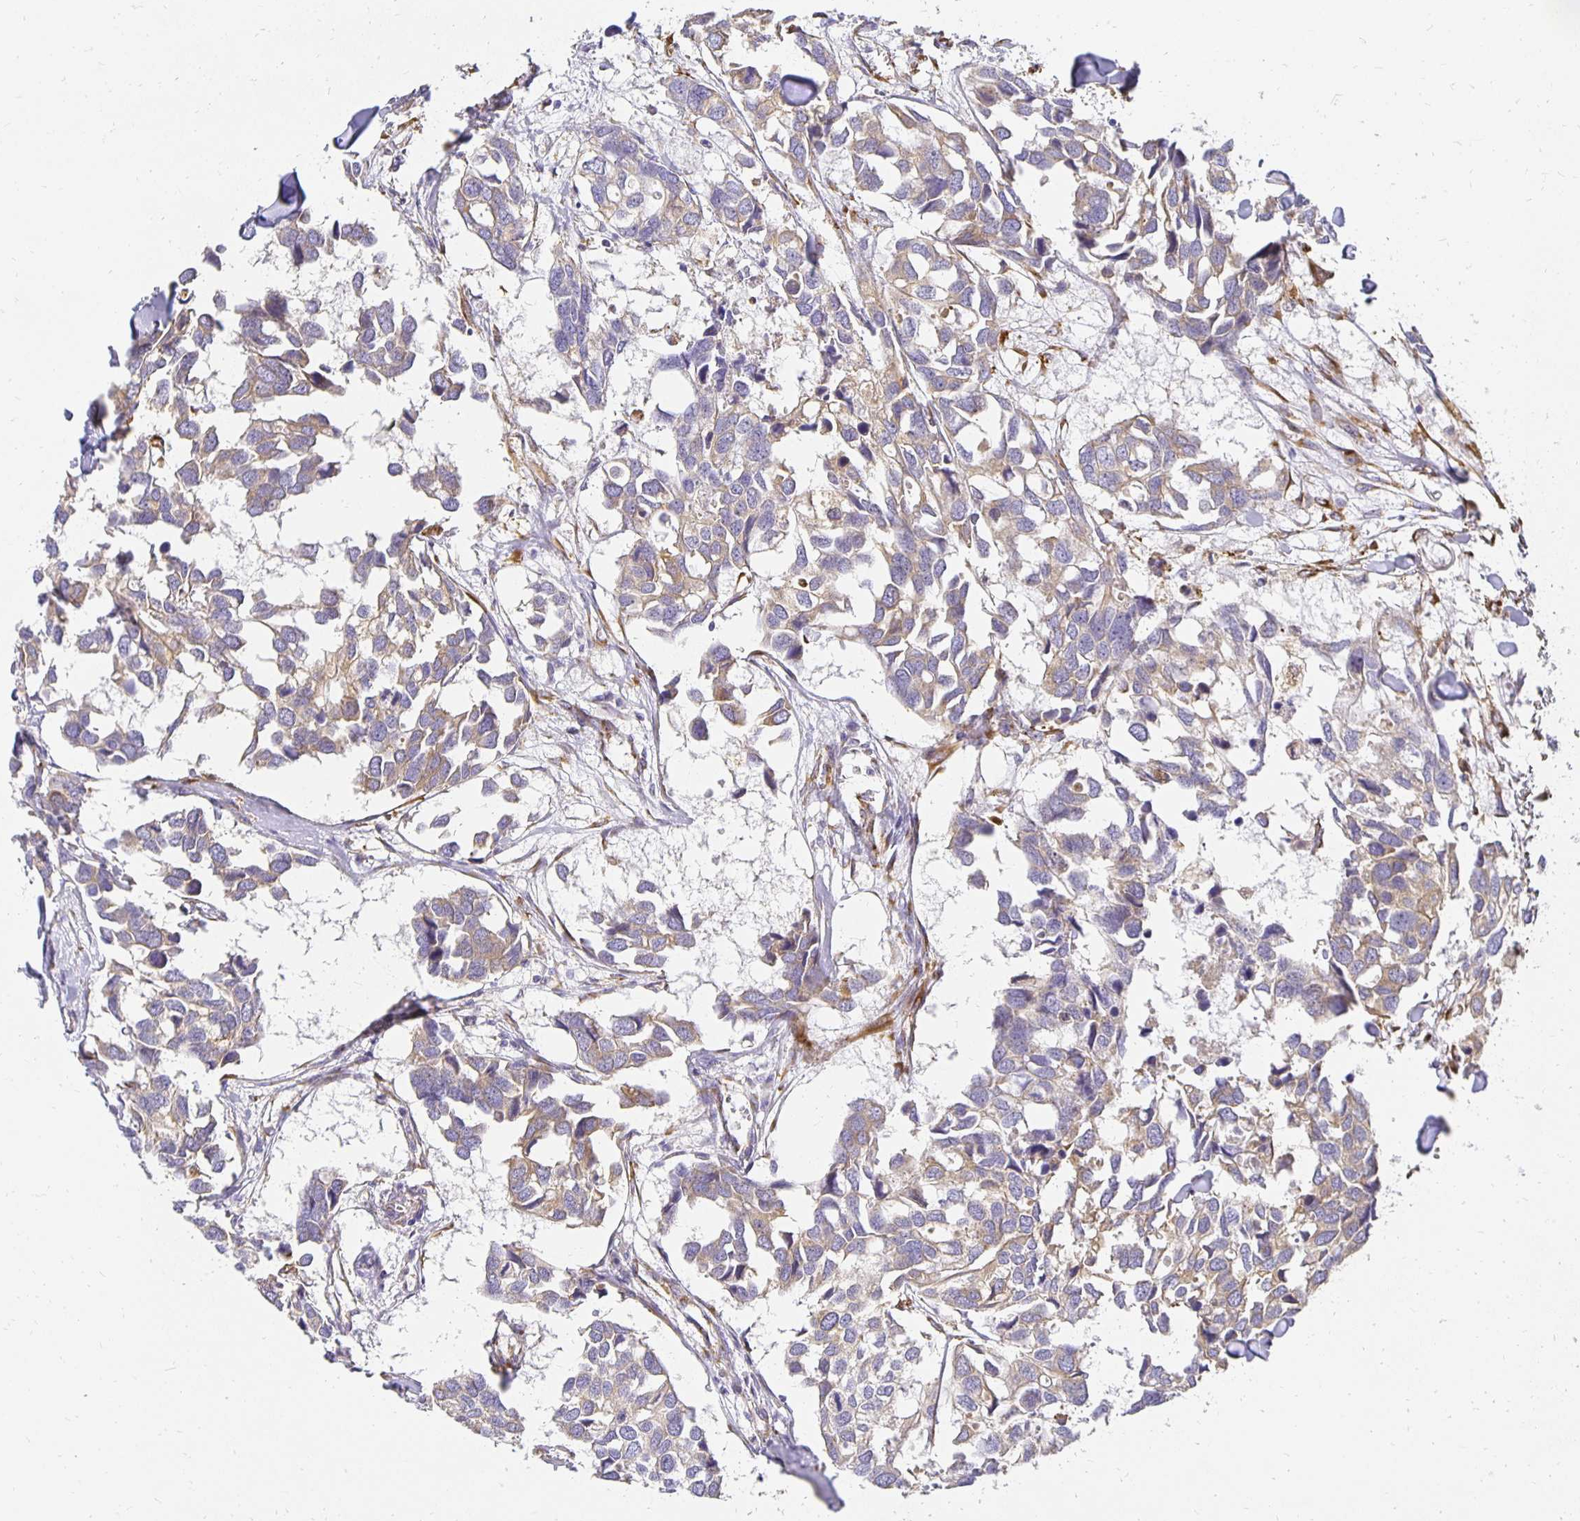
{"staining": {"intensity": "weak", "quantity": "25%-75%", "location": "cytoplasmic/membranous"}, "tissue": "breast cancer", "cell_type": "Tumor cells", "image_type": "cancer", "snomed": [{"axis": "morphology", "description": "Duct carcinoma"}, {"axis": "topography", "description": "Breast"}], "caption": "Protein staining displays weak cytoplasmic/membranous expression in about 25%-75% of tumor cells in breast cancer (invasive ductal carcinoma).", "gene": "PLOD1", "patient": {"sex": "female", "age": 83}}